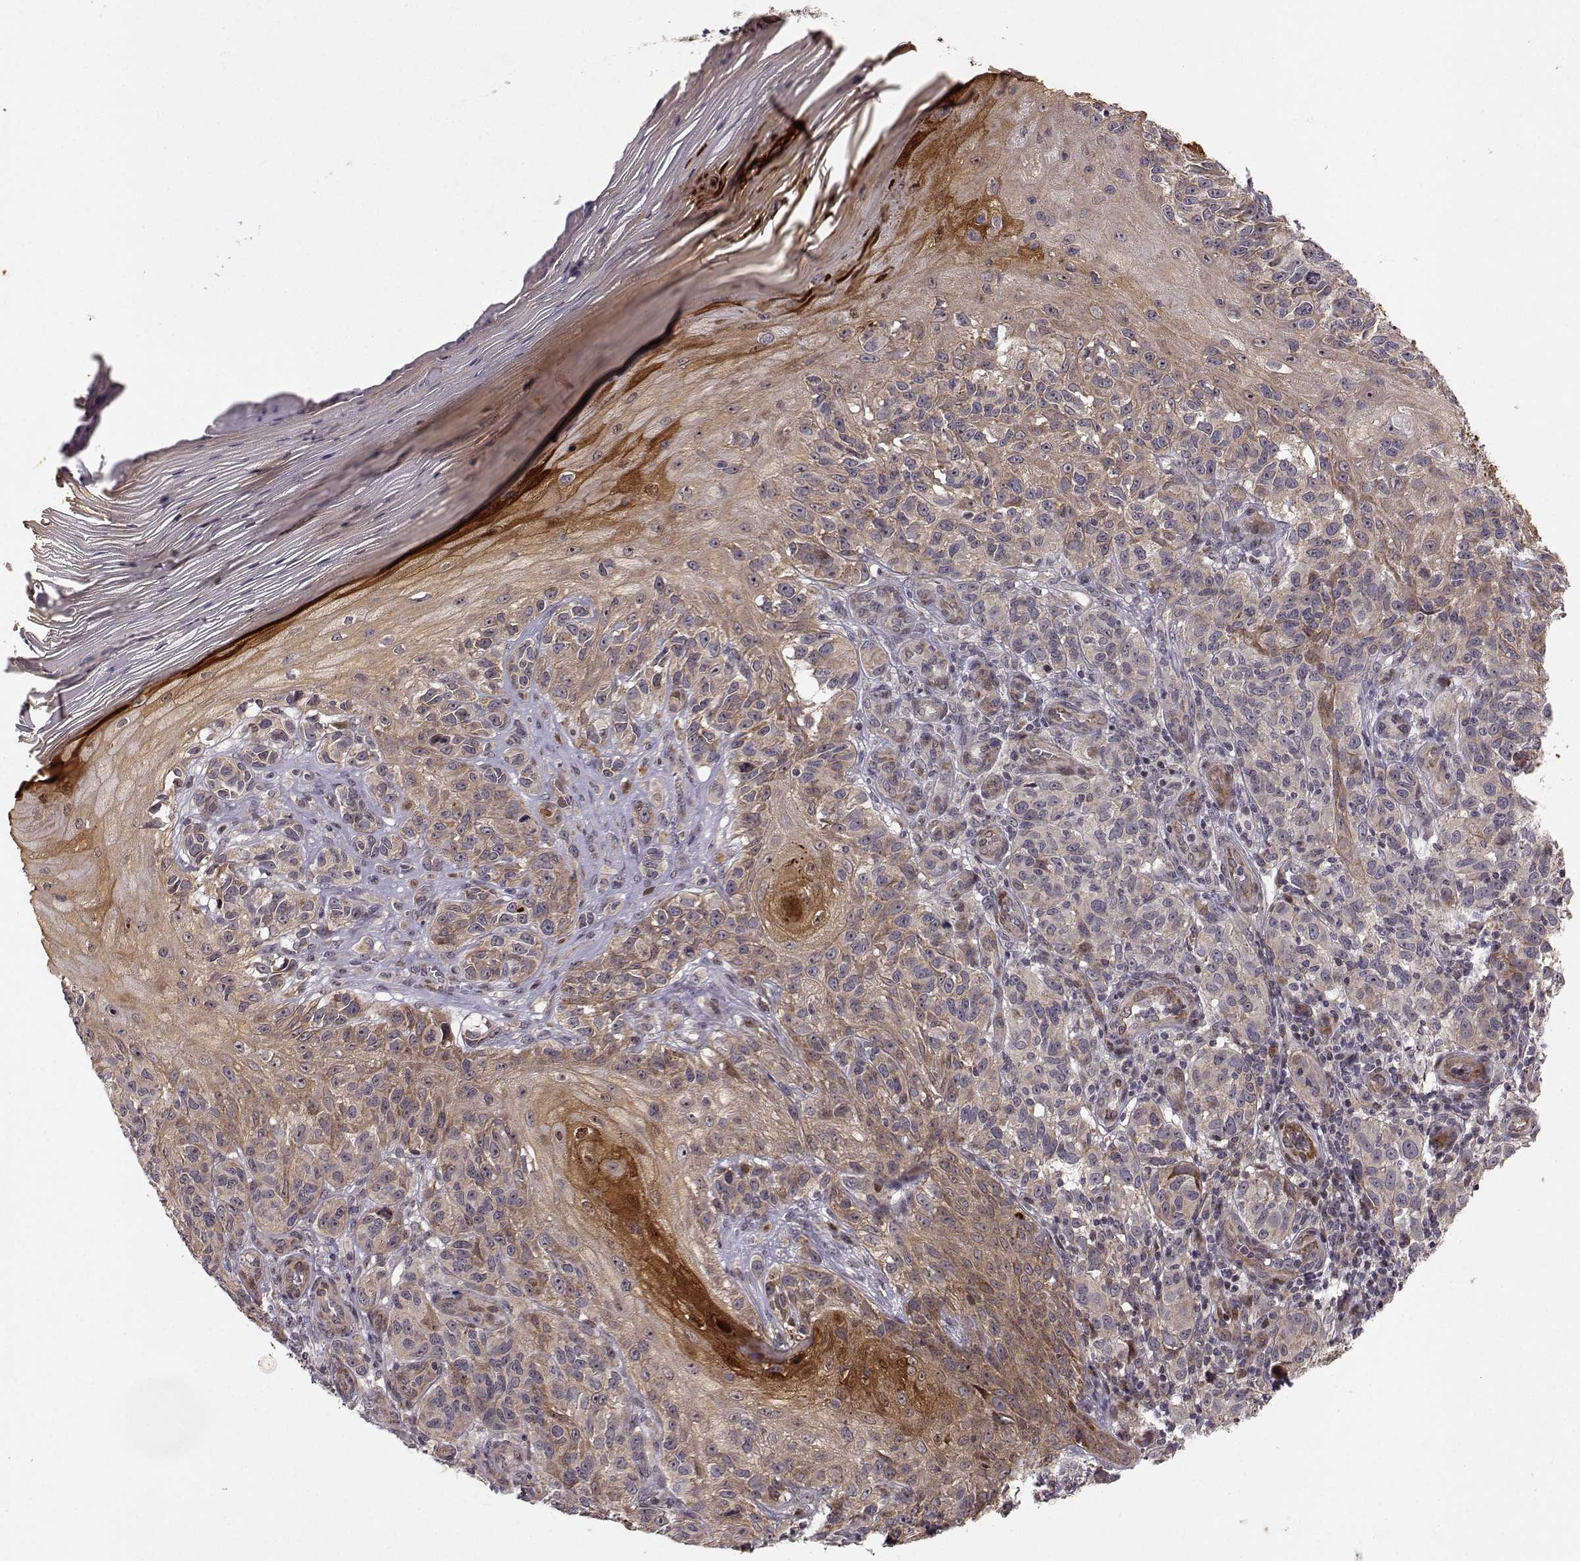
{"staining": {"intensity": "strong", "quantity": "<25%", "location": "cytoplasmic/membranous"}, "tissue": "melanoma", "cell_type": "Tumor cells", "image_type": "cancer", "snomed": [{"axis": "morphology", "description": "Malignant melanoma, NOS"}, {"axis": "topography", "description": "Skin"}], "caption": "DAB (3,3'-diaminobenzidine) immunohistochemical staining of malignant melanoma demonstrates strong cytoplasmic/membranous protein staining in approximately <25% of tumor cells. The staining was performed using DAB, with brown indicating positive protein expression. Nuclei are stained blue with hematoxylin.", "gene": "APC", "patient": {"sex": "female", "age": 53}}